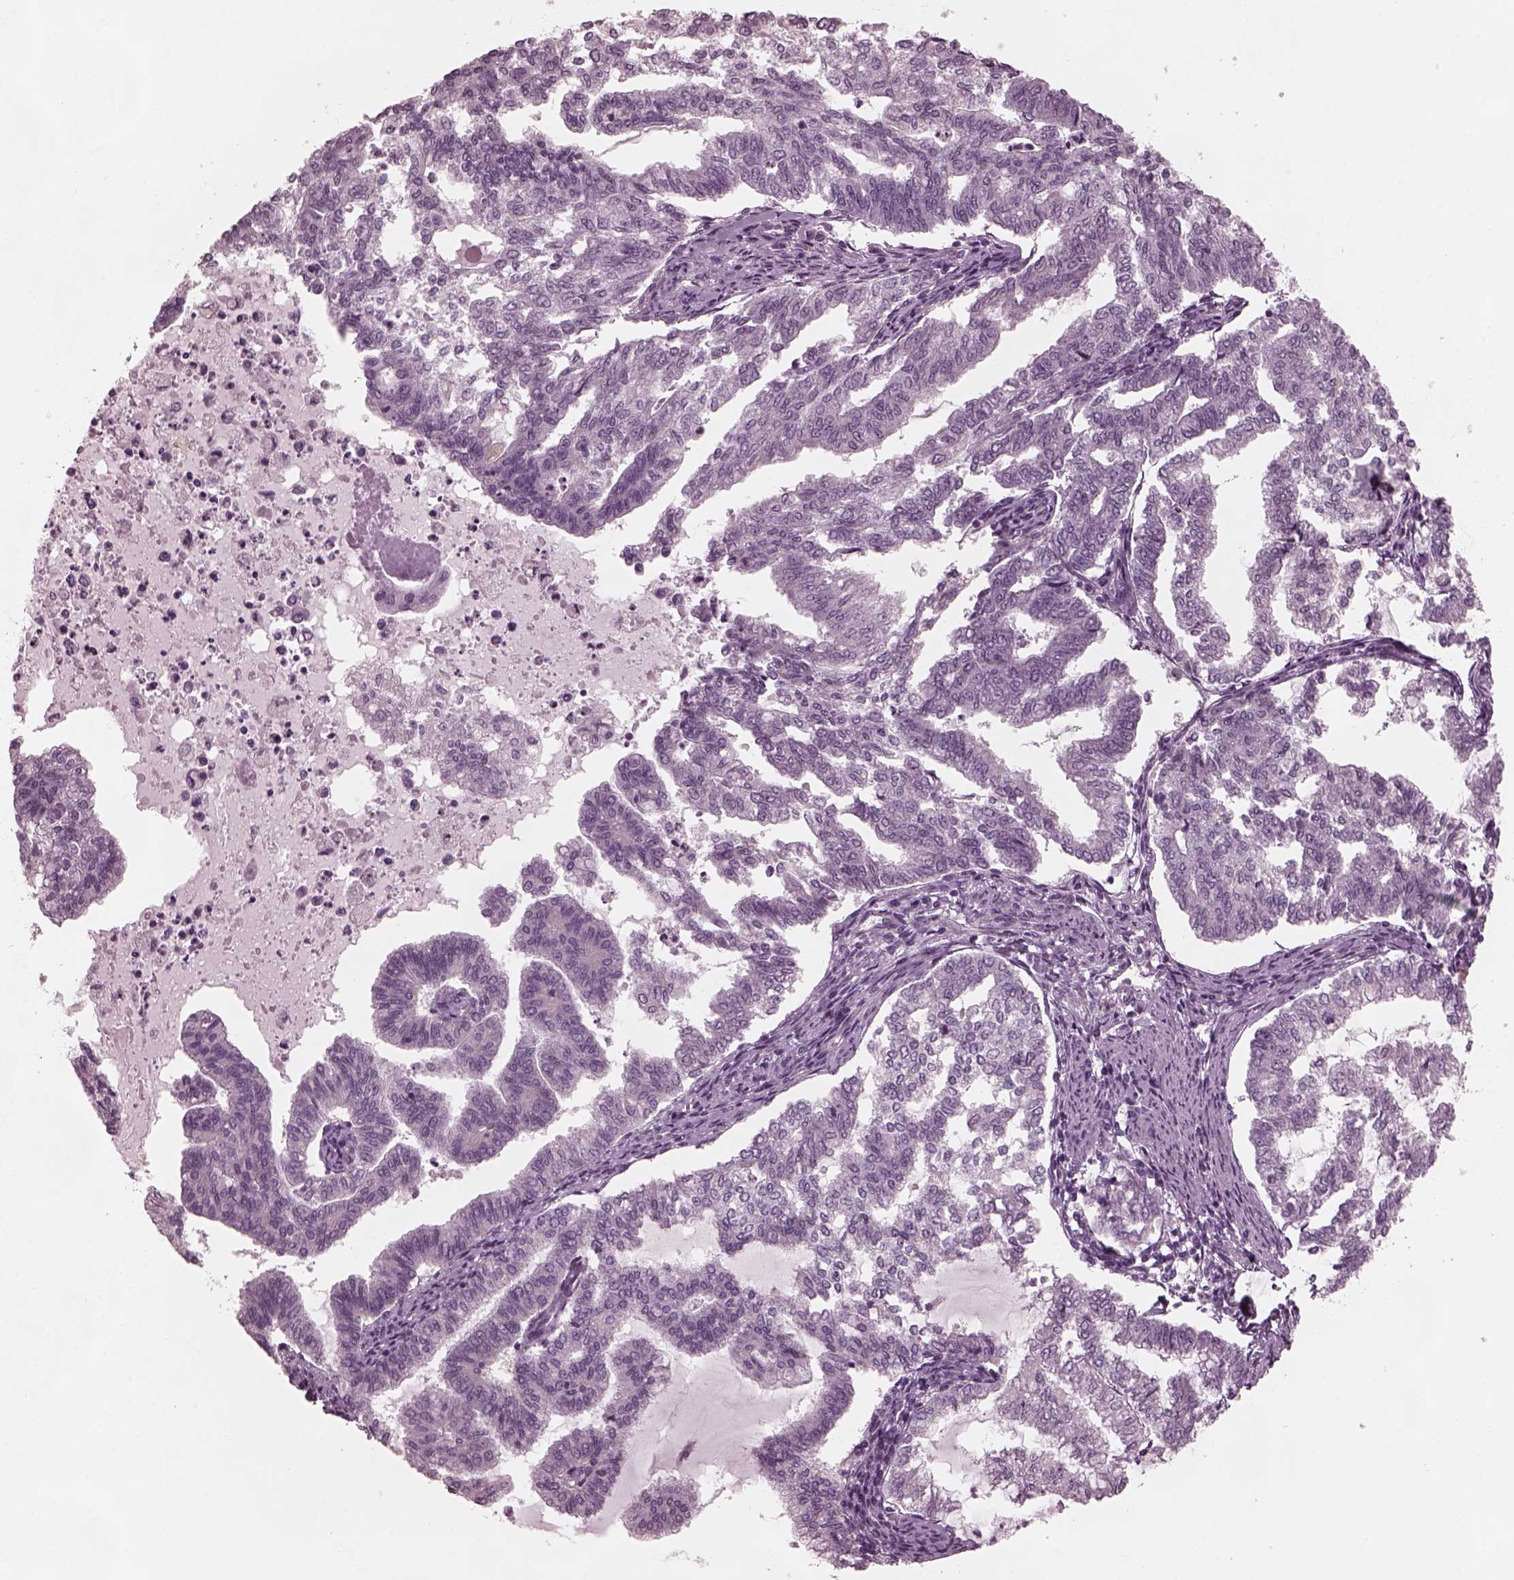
{"staining": {"intensity": "negative", "quantity": "none", "location": "none"}, "tissue": "endometrial cancer", "cell_type": "Tumor cells", "image_type": "cancer", "snomed": [{"axis": "morphology", "description": "Adenocarcinoma, NOS"}, {"axis": "topography", "description": "Endometrium"}], "caption": "Tumor cells show no significant expression in endometrial cancer. (DAB (3,3'-diaminobenzidine) immunohistochemistry (IHC) with hematoxylin counter stain).", "gene": "KIF6", "patient": {"sex": "female", "age": 79}}